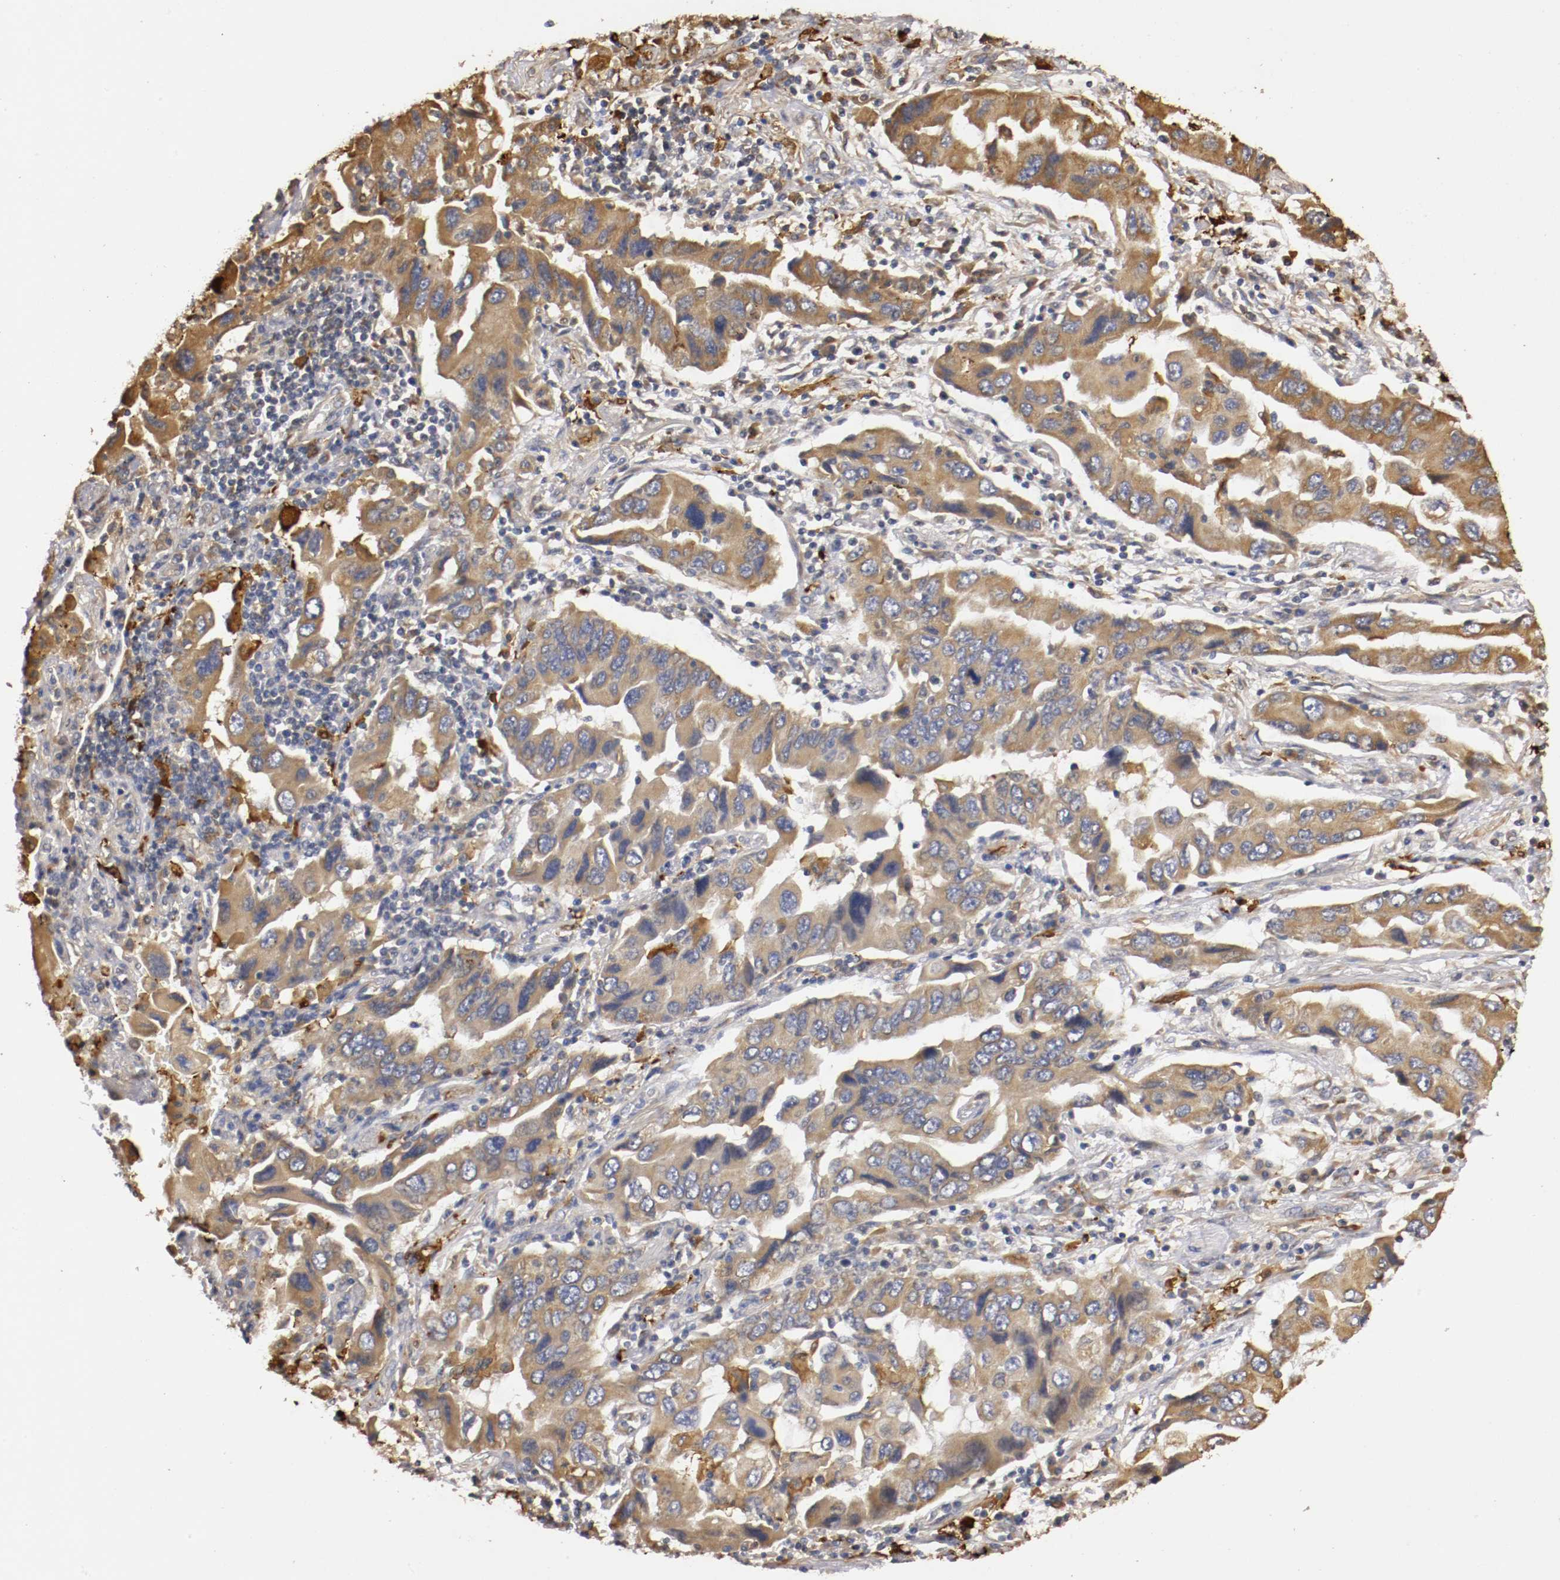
{"staining": {"intensity": "moderate", "quantity": ">75%", "location": "cytoplasmic/membranous"}, "tissue": "lung cancer", "cell_type": "Tumor cells", "image_type": "cancer", "snomed": [{"axis": "morphology", "description": "Adenocarcinoma, NOS"}, {"axis": "topography", "description": "Lung"}], "caption": "Human lung cancer stained for a protein (brown) exhibits moderate cytoplasmic/membranous positive staining in about >75% of tumor cells.", "gene": "VEZT", "patient": {"sex": "female", "age": 65}}